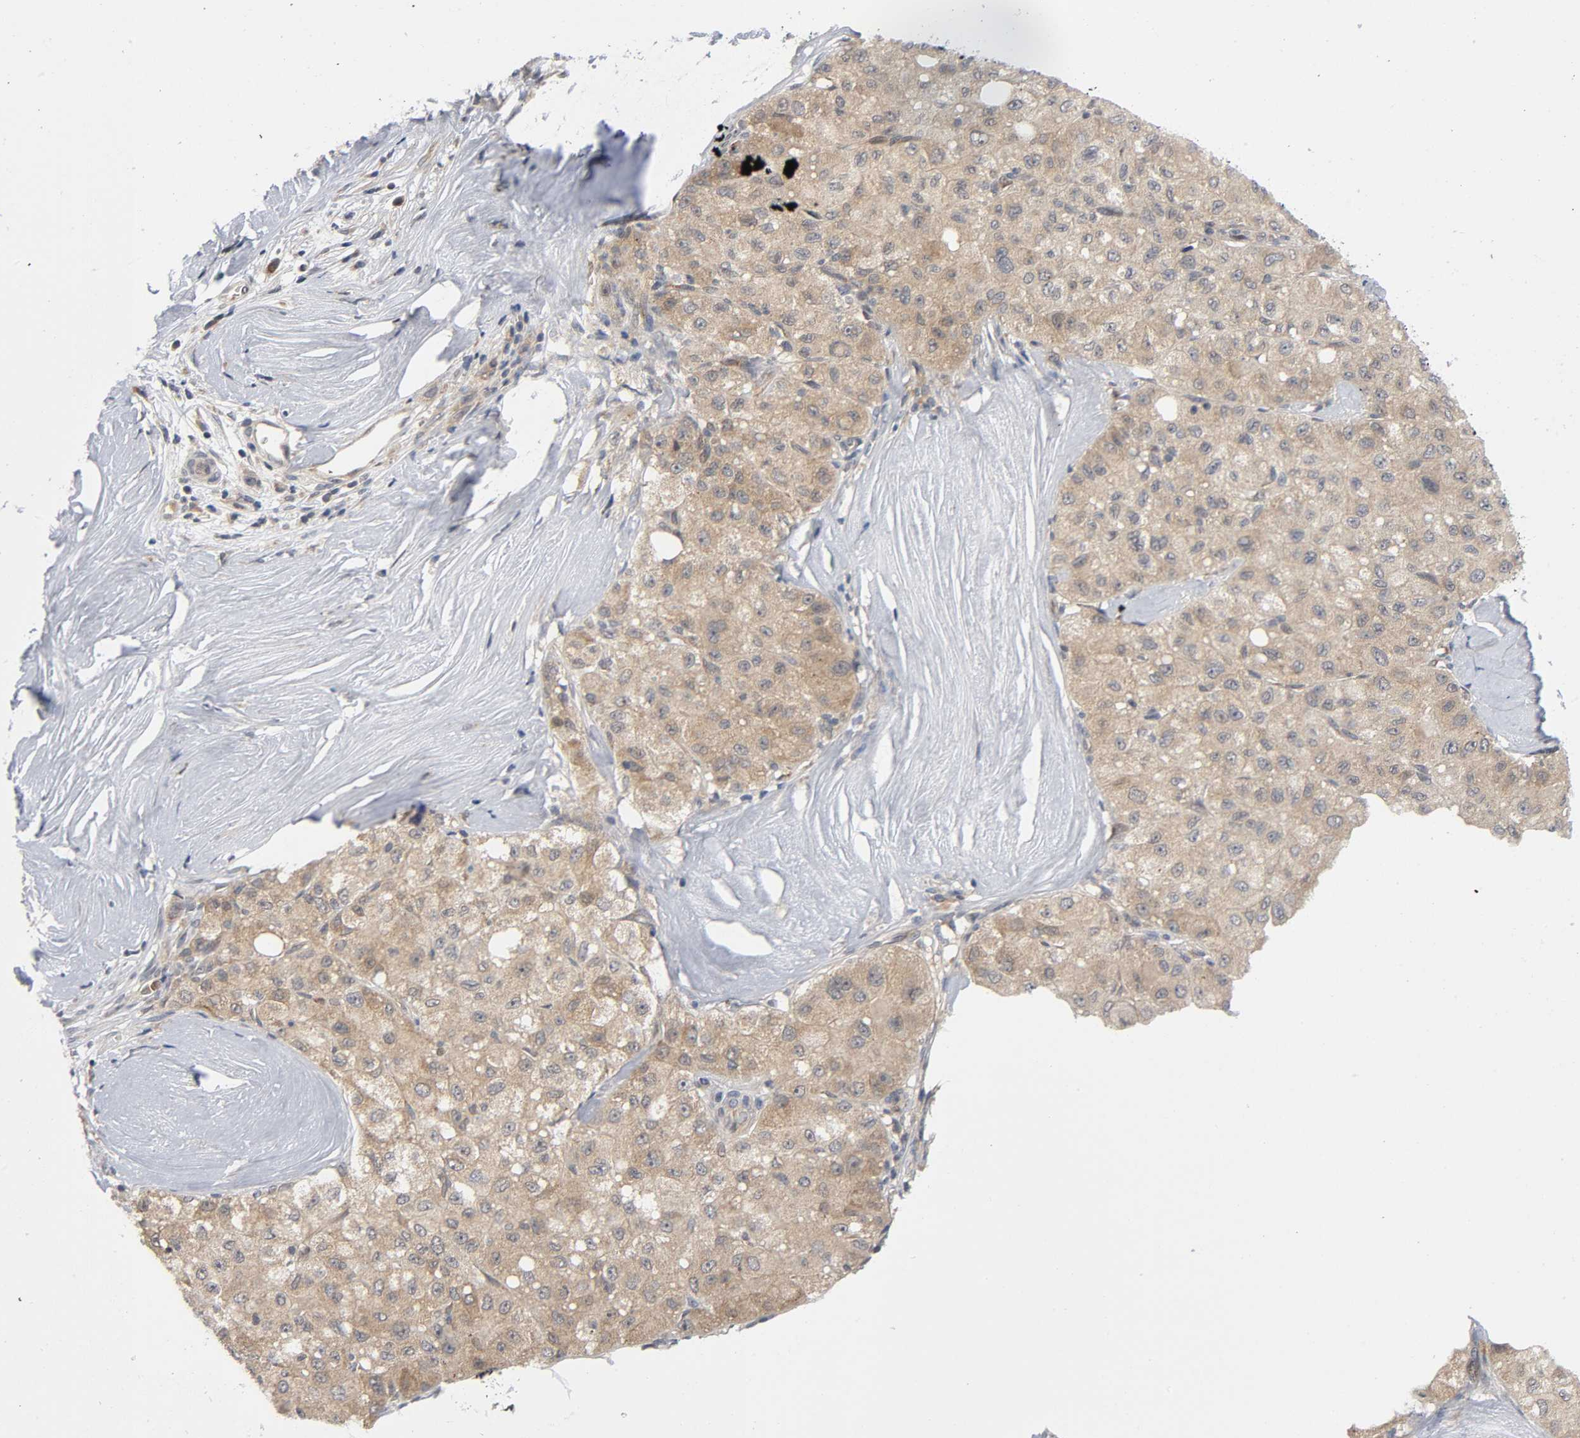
{"staining": {"intensity": "moderate", "quantity": ">75%", "location": "cytoplasmic/membranous"}, "tissue": "liver cancer", "cell_type": "Tumor cells", "image_type": "cancer", "snomed": [{"axis": "morphology", "description": "Carcinoma, Hepatocellular, NOS"}, {"axis": "topography", "description": "Liver"}], "caption": "Human liver cancer stained with a brown dye demonstrates moderate cytoplasmic/membranous positive expression in about >75% of tumor cells.", "gene": "MAPK8", "patient": {"sex": "male", "age": 80}}